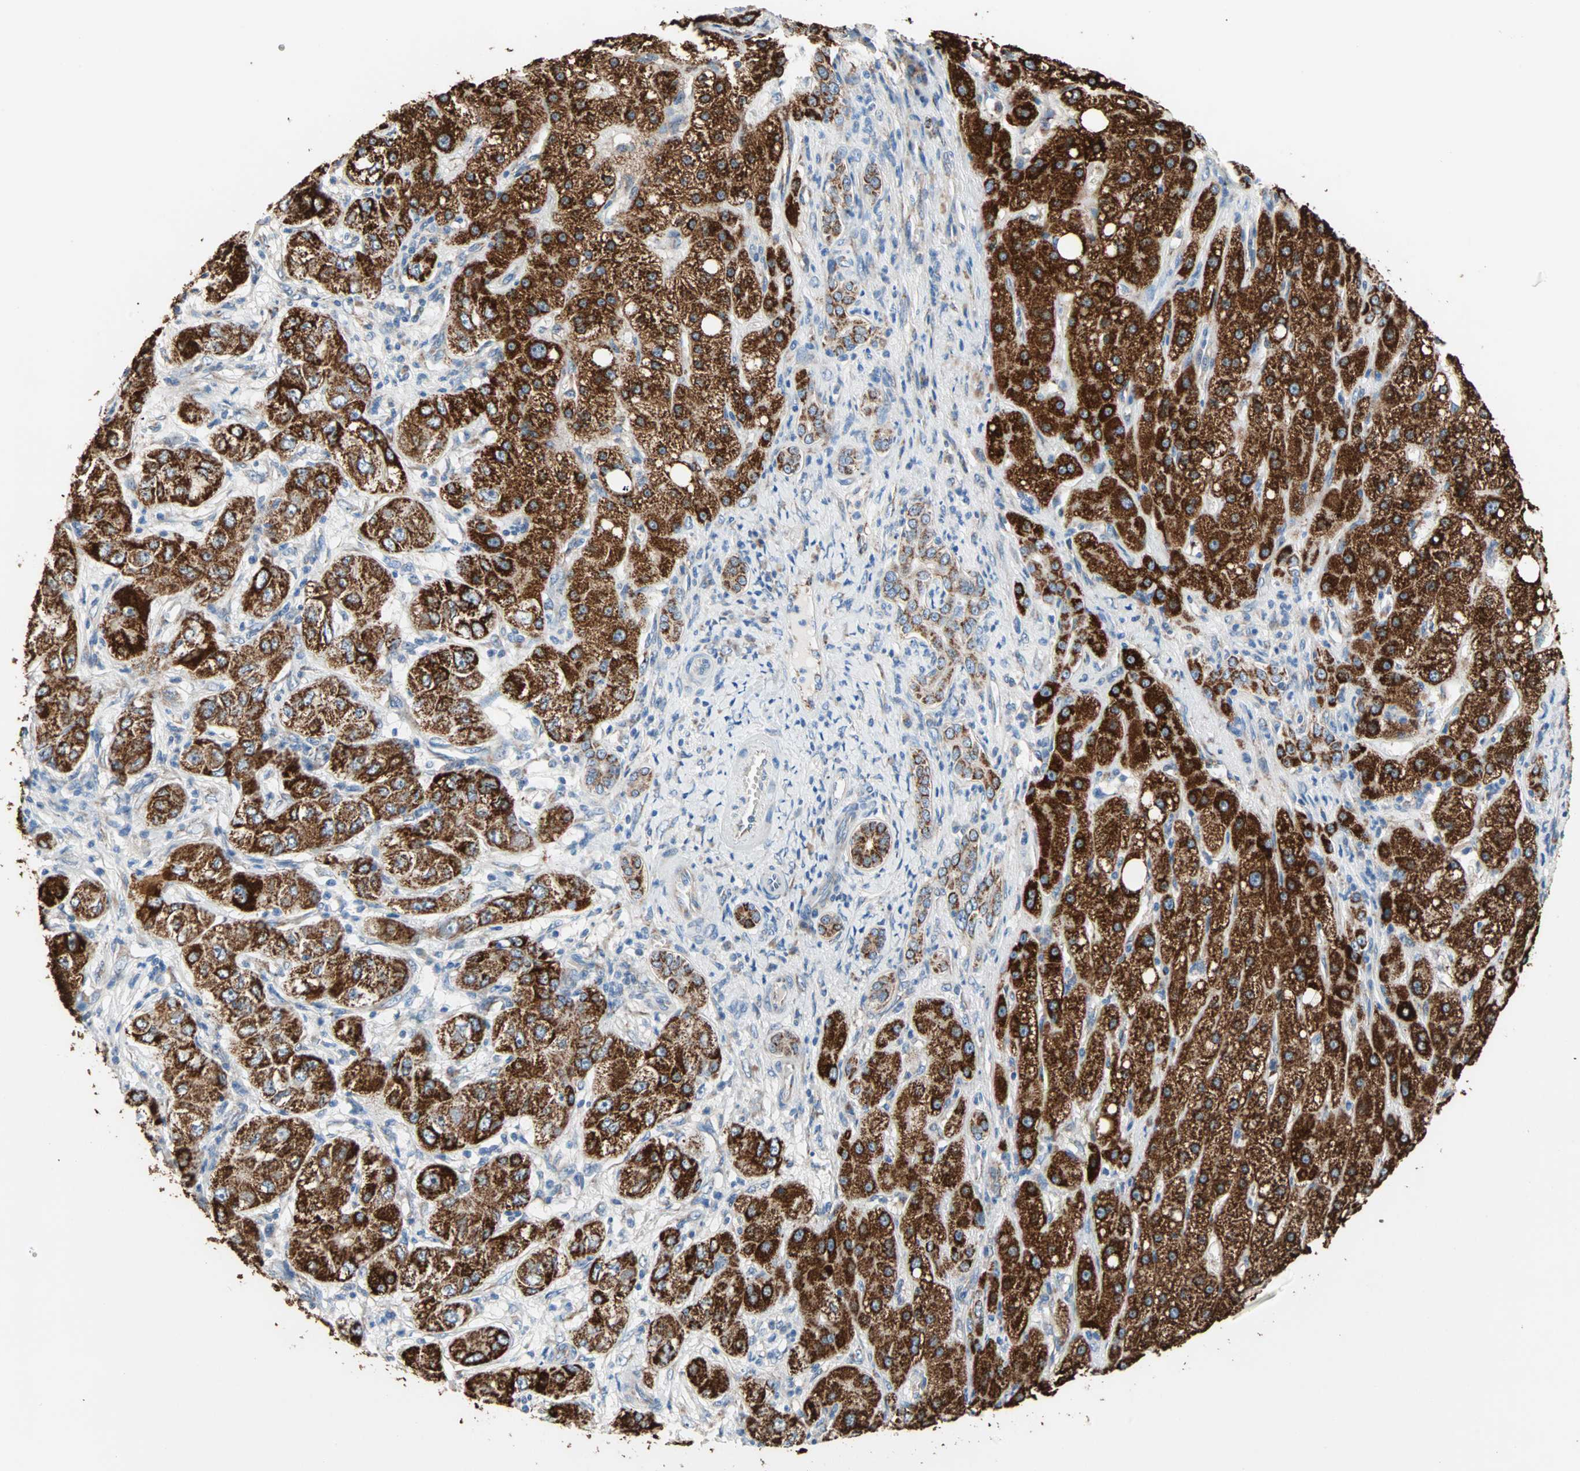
{"staining": {"intensity": "strong", "quantity": ">75%", "location": "cytoplasmic/membranous"}, "tissue": "liver cancer", "cell_type": "Tumor cells", "image_type": "cancer", "snomed": [{"axis": "morphology", "description": "Carcinoma, Hepatocellular, NOS"}, {"axis": "topography", "description": "Liver"}], "caption": "Immunohistochemistry micrograph of liver cancer stained for a protein (brown), which demonstrates high levels of strong cytoplasmic/membranous positivity in approximately >75% of tumor cells.", "gene": "TST", "patient": {"sex": "male", "age": 80}}